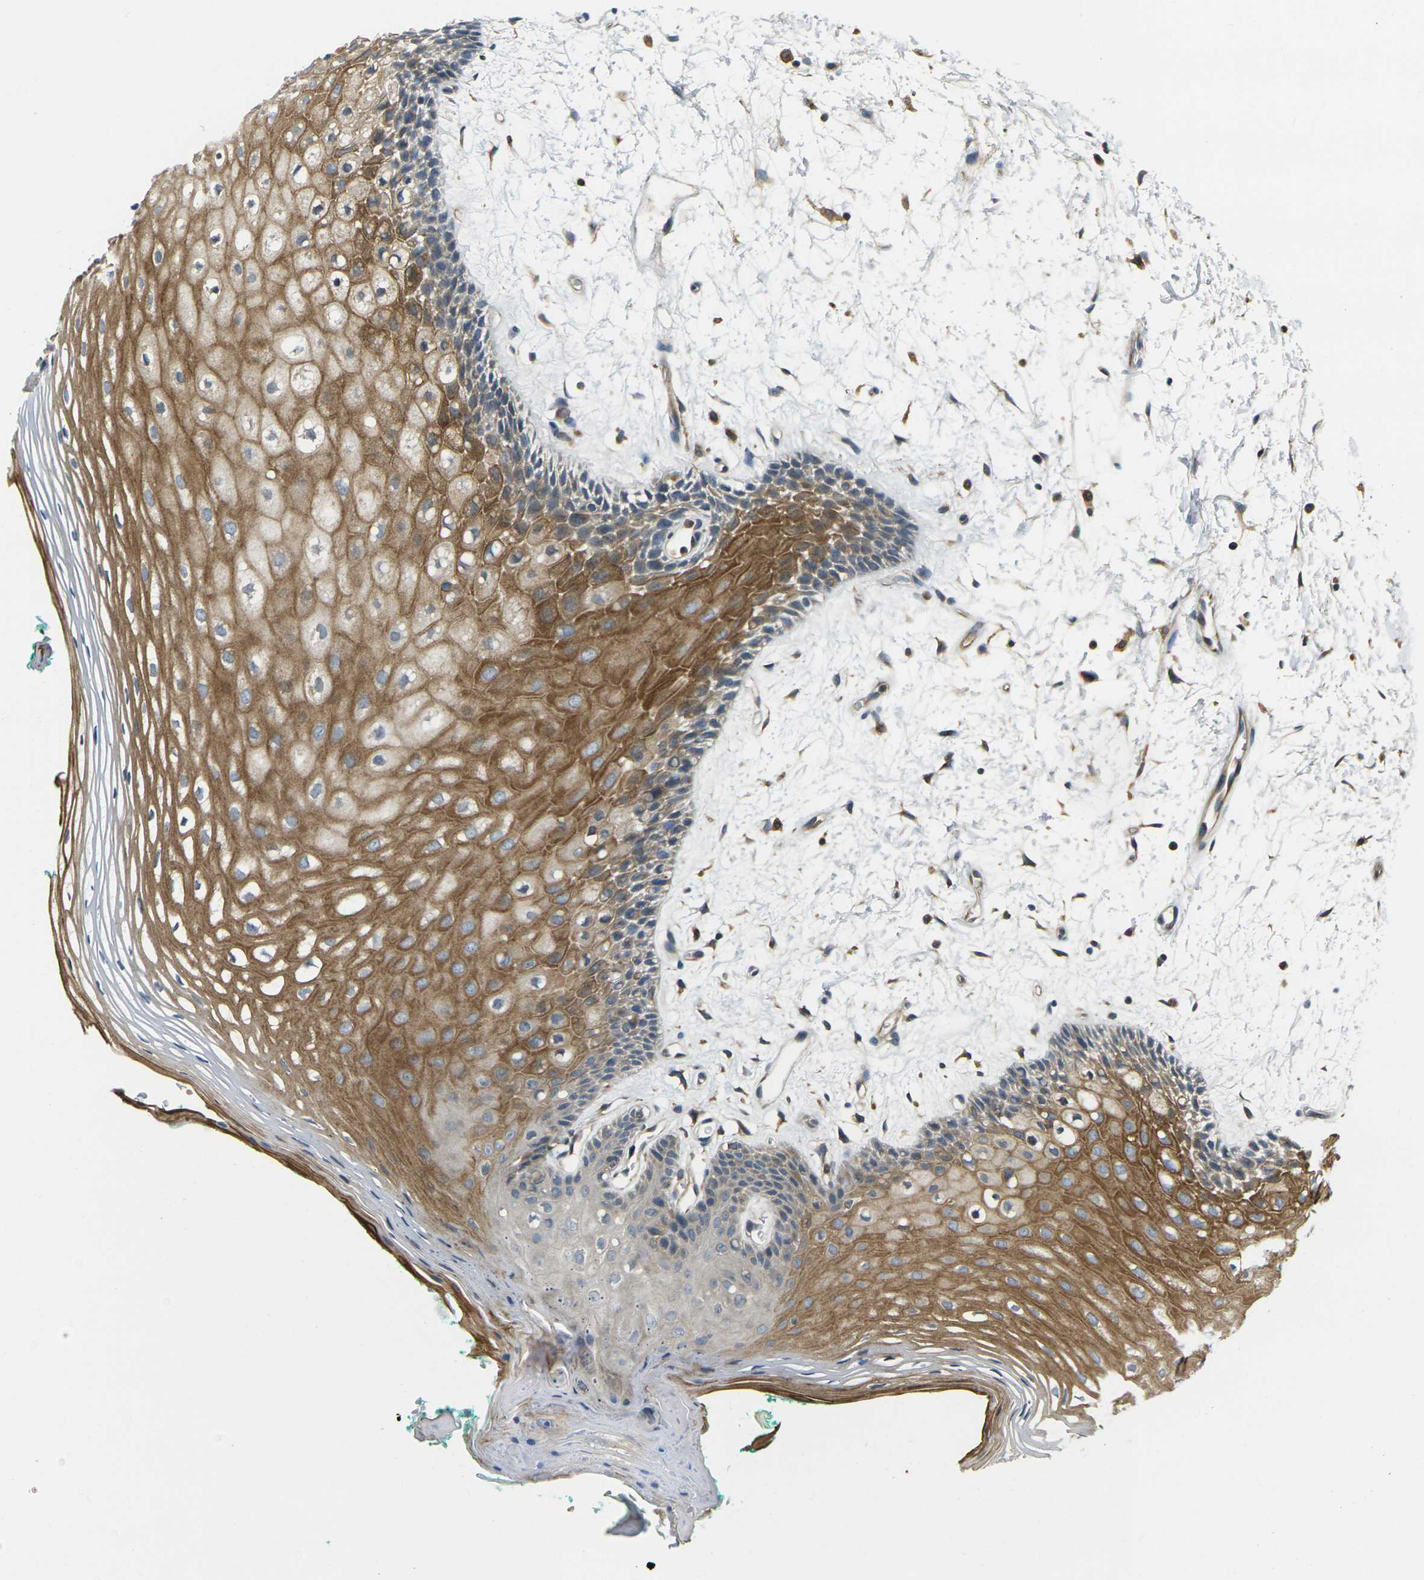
{"staining": {"intensity": "moderate", "quantity": ">75%", "location": "cytoplasmic/membranous"}, "tissue": "oral mucosa", "cell_type": "Squamous epithelial cells", "image_type": "normal", "snomed": [{"axis": "morphology", "description": "Normal tissue, NOS"}, {"axis": "topography", "description": "Skeletal muscle"}, {"axis": "topography", "description": "Oral tissue"}, {"axis": "topography", "description": "Peripheral nerve tissue"}], "caption": "Oral mucosa stained with IHC displays moderate cytoplasmic/membranous positivity in about >75% of squamous epithelial cells. (DAB = brown stain, brightfield microscopy at high magnification).", "gene": "FZD1", "patient": {"sex": "female", "age": 84}}